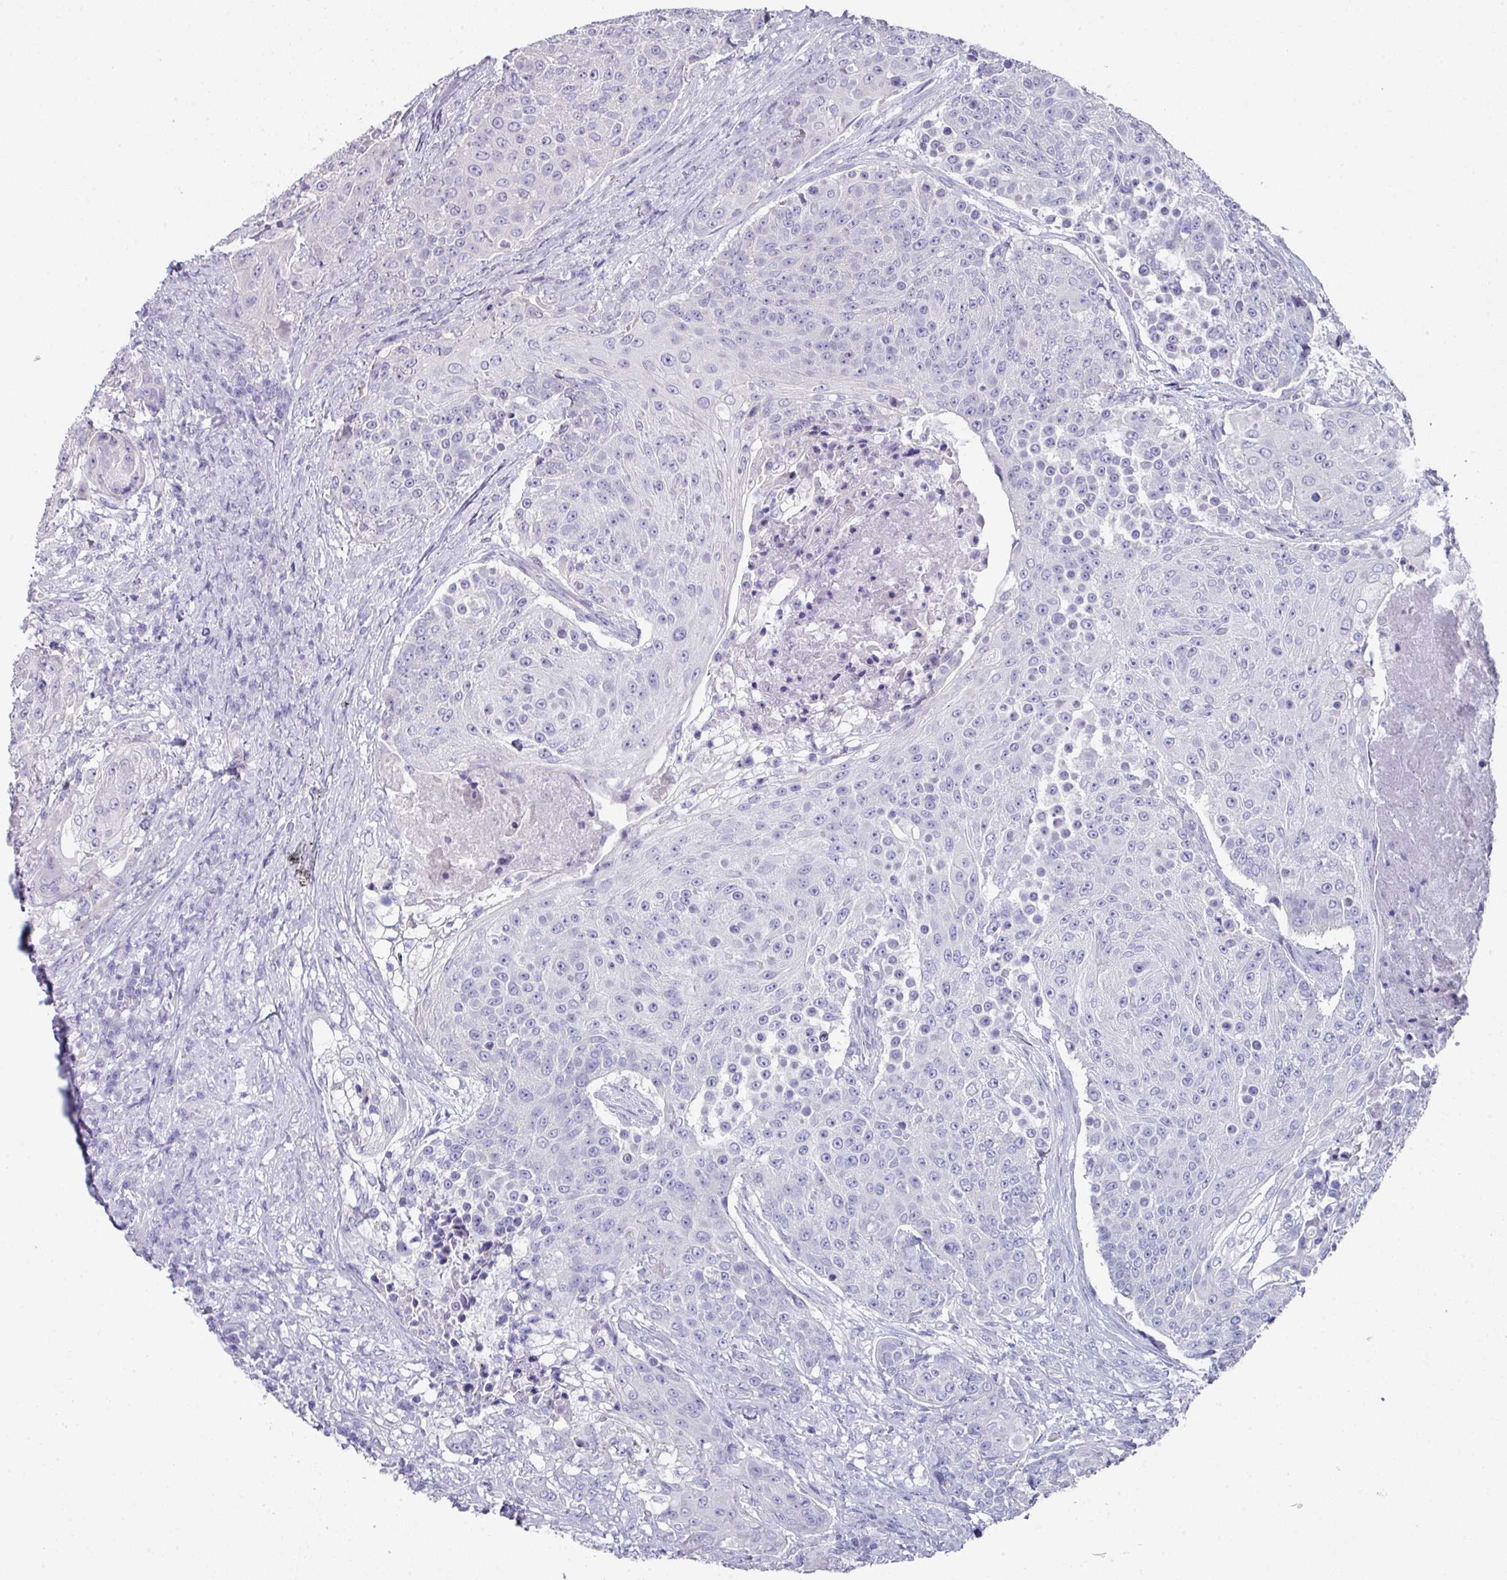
{"staining": {"intensity": "negative", "quantity": "none", "location": "none"}, "tissue": "urothelial cancer", "cell_type": "Tumor cells", "image_type": "cancer", "snomed": [{"axis": "morphology", "description": "Urothelial carcinoma, High grade"}, {"axis": "topography", "description": "Urinary bladder"}], "caption": "Immunohistochemistry (IHC) micrograph of neoplastic tissue: urothelial cancer stained with DAB demonstrates no significant protein staining in tumor cells.", "gene": "PEX10", "patient": {"sex": "female", "age": 63}}